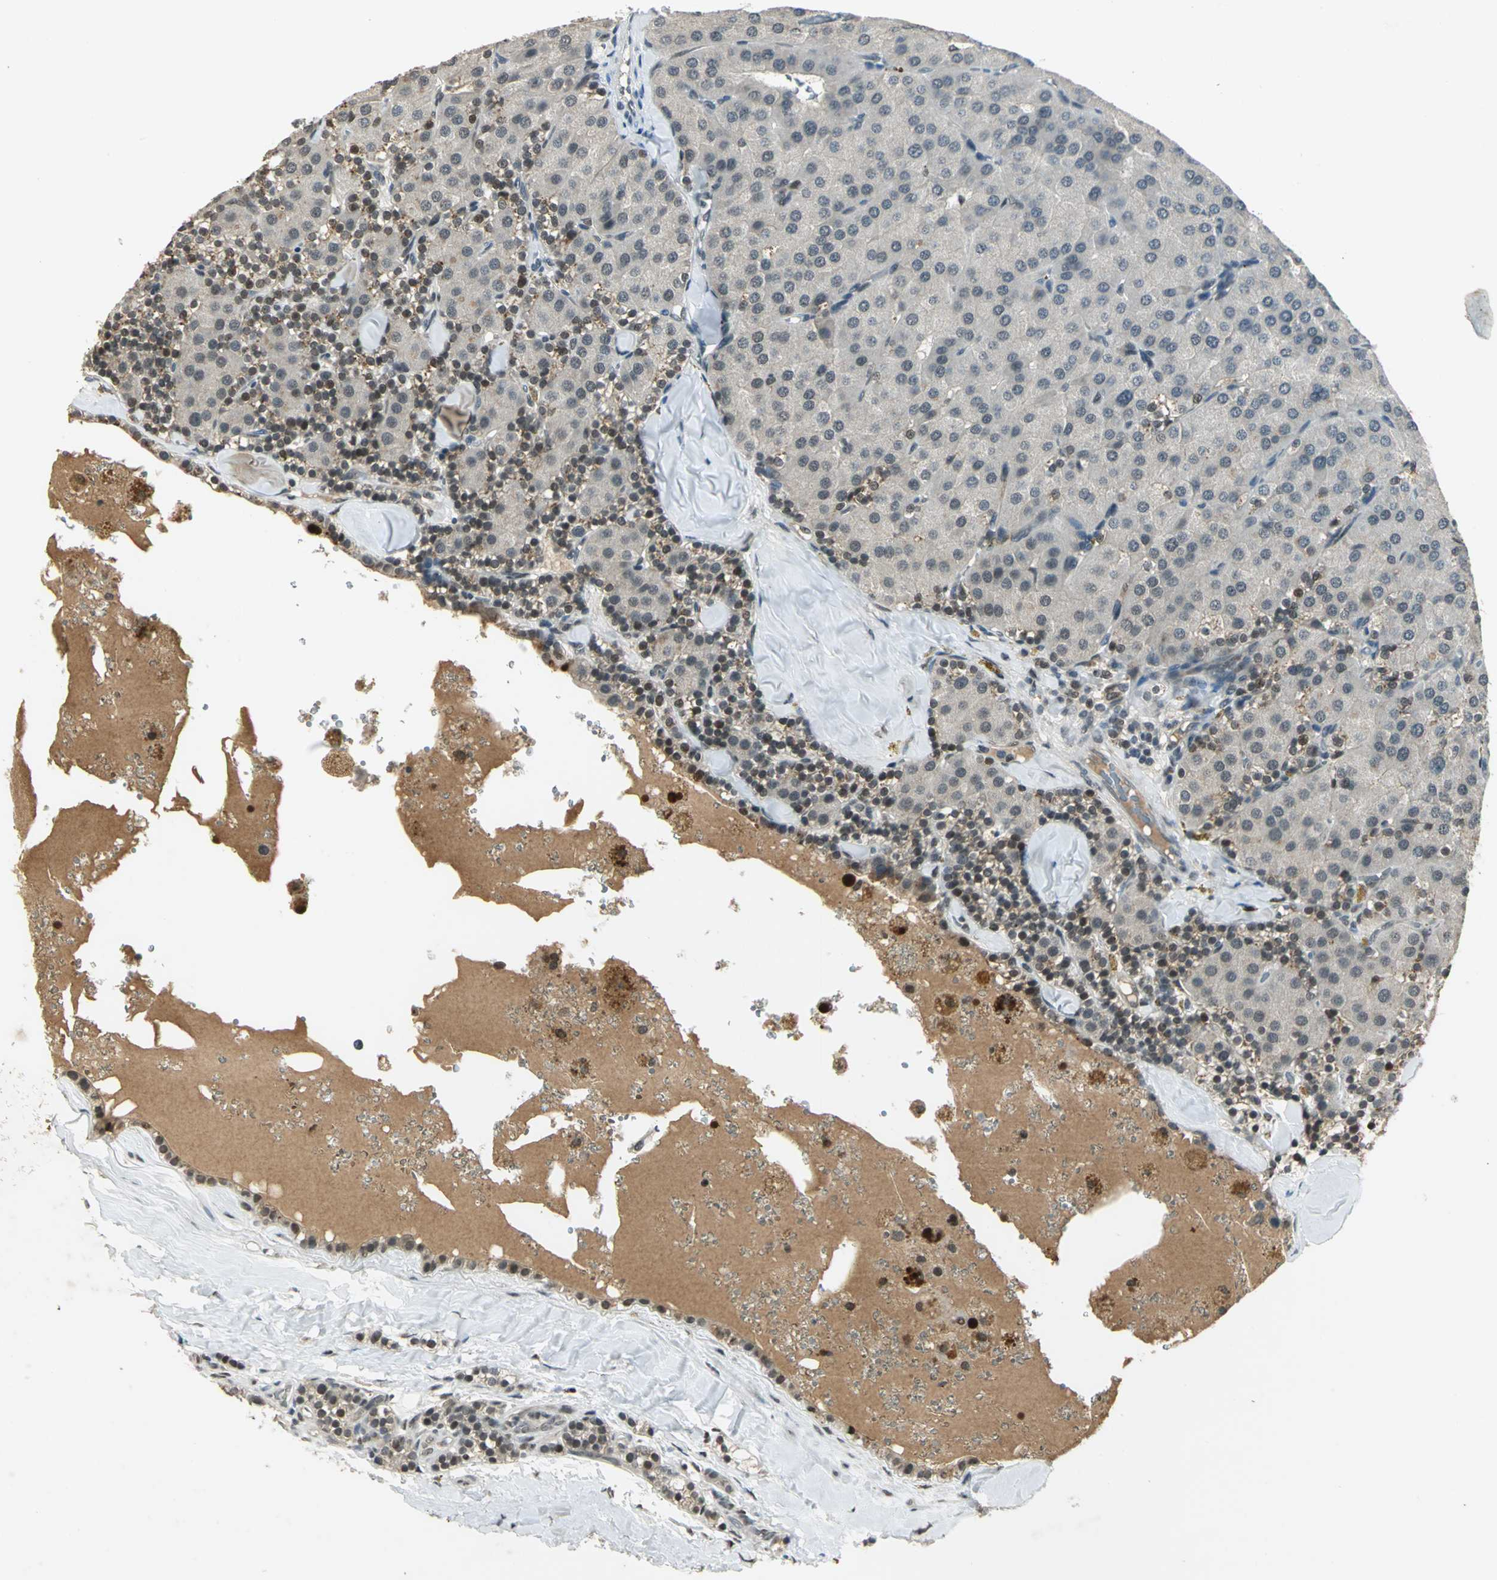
{"staining": {"intensity": "negative", "quantity": "none", "location": "none"}, "tissue": "parathyroid gland", "cell_type": "Glandular cells", "image_type": "normal", "snomed": [{"axis": "morphology", "description": "Normal tissue, NOS"}, {"axis": "morphology", "description": "Adenoma, NOS"}, {"axis": "topography", "description": "Parathyroid gland"}], "caption": "IHC of unremarkable human parathyroid gland demonstrates no expression in glandular cells.", "gene": "RAD17", "patient": {"sex": "female", "age": 86}}